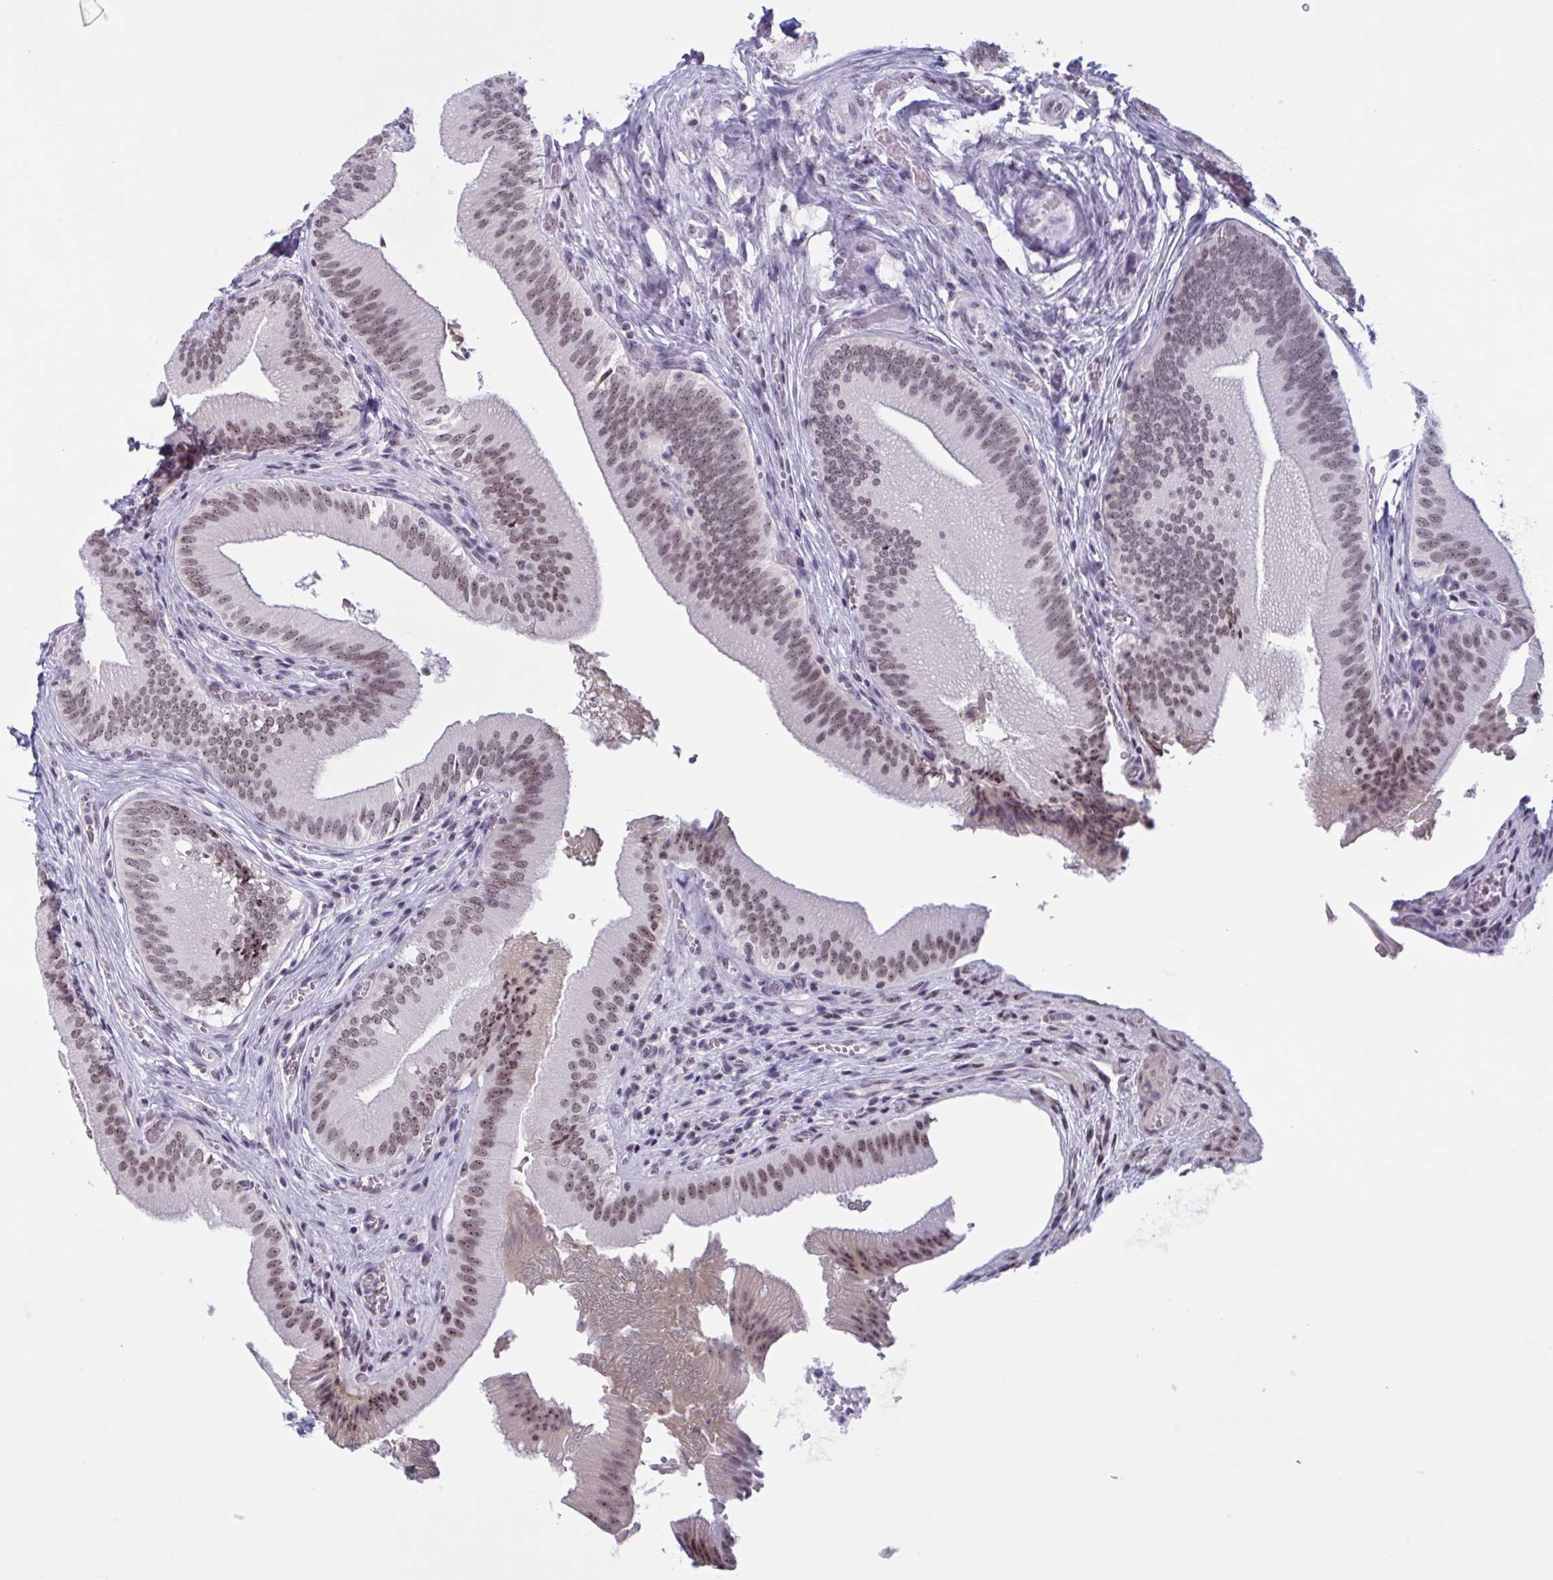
{"staining": {"intensity": "moderate", "quantity": ">75%", "location": "nuclear"}, "tissue": "gallbladder", "cell_type": "Glandular cells", "image_type": "normal", "snomed": [{"axis": "morphology", "description": "Normal tissue, NOS"}, {"axis": "topography", "description": "Gallbladder"}], "caption": "This is a photomicrograph of immunohistochemistry (IHC) staining of normal gallbladder, which shows moderate expression in the nuclear of glandular cells.", "gene": "TGM6", "patient": {"sex": "male", "age": 17}}